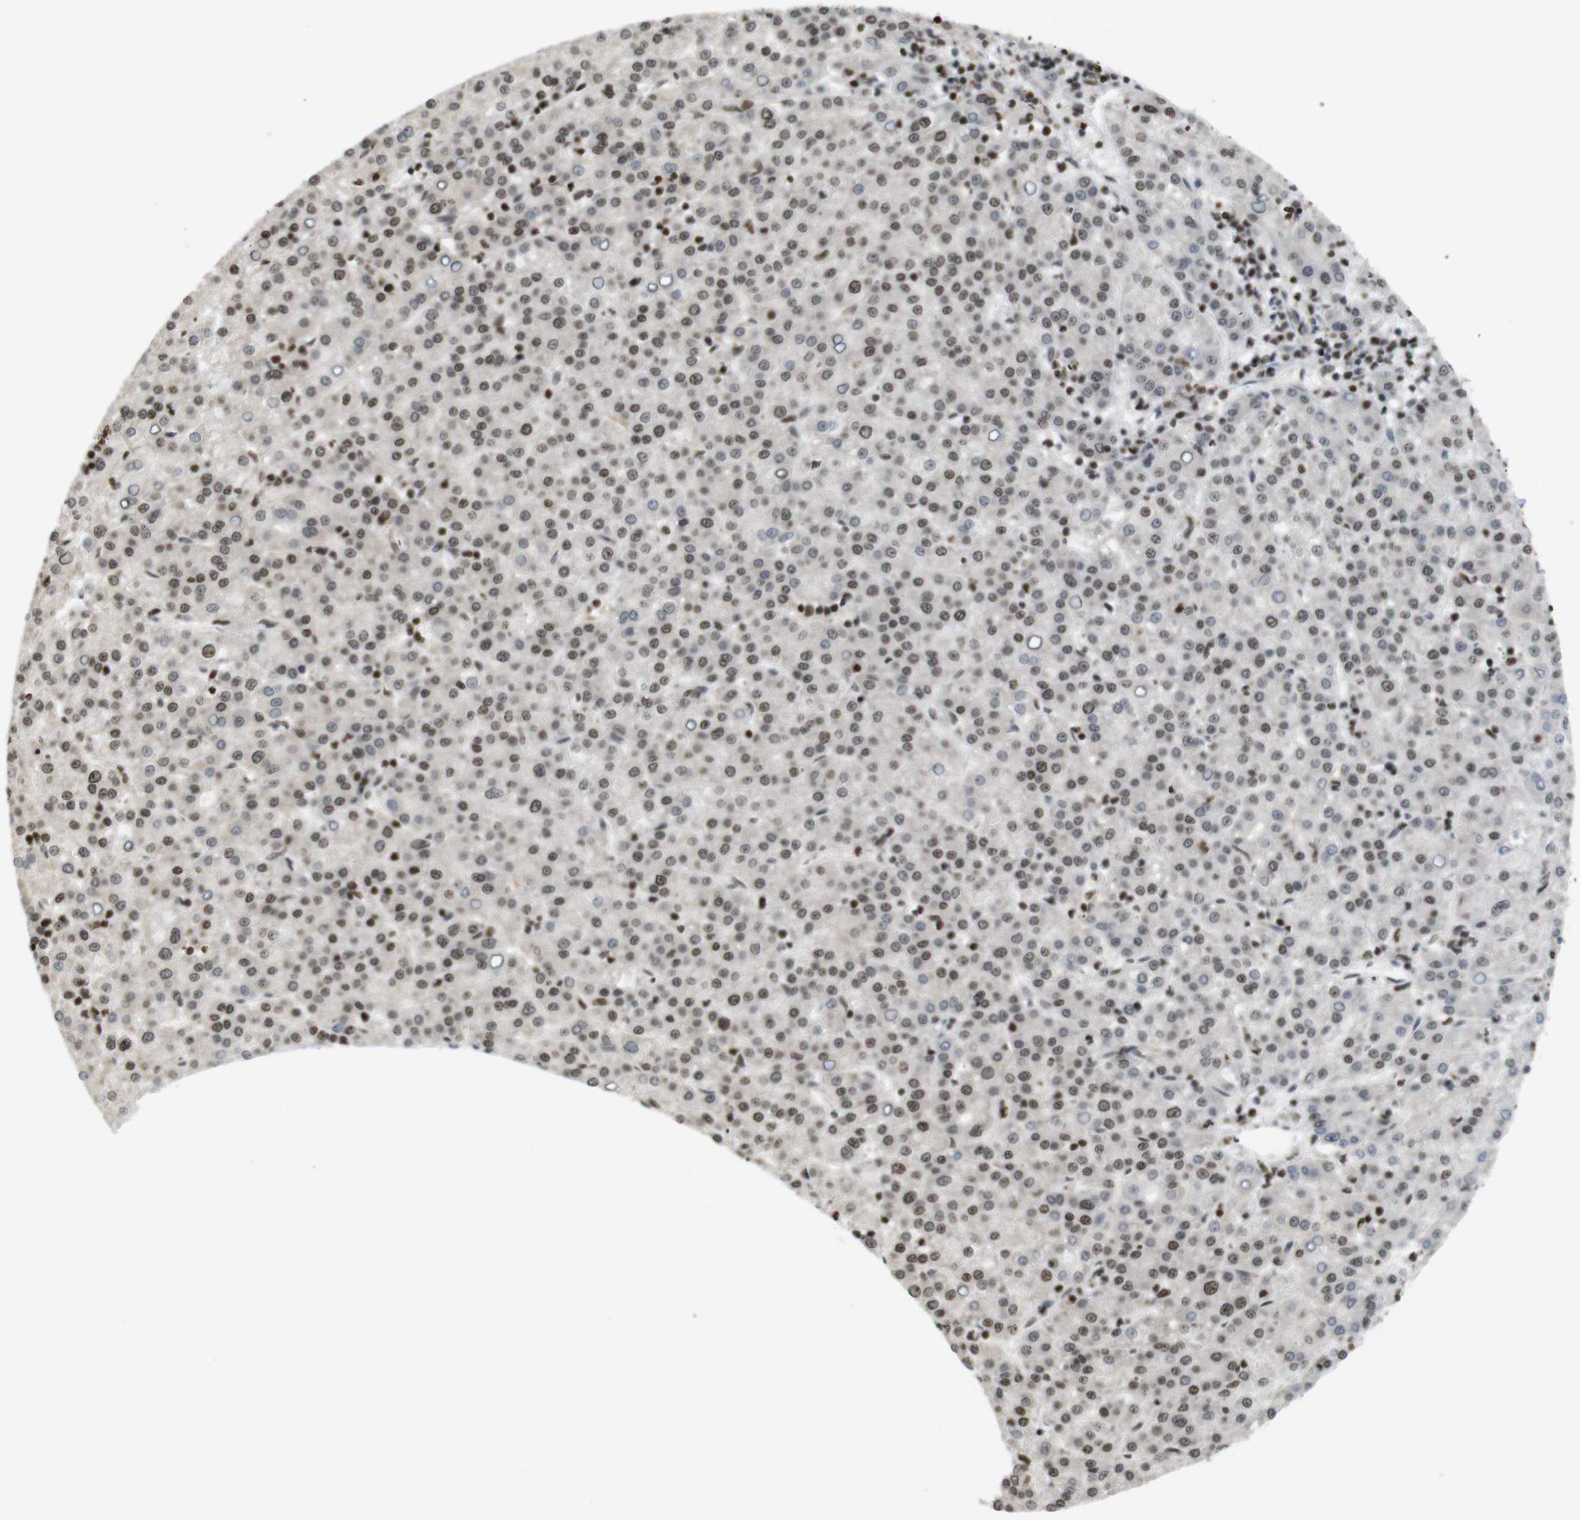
{"staining": {"intensity": "moderate", "quantity": "25%-75%", "location": "nuclear"}, "tissue": "liver cancer", "cell_type": "Tumor cells", "image_type": "cancer", "snomed": [{"axis": "morphology", "description": "Carcinoma, Hepatocellular, NOS"}, {"axis": "topography", "description": "Liver"}], "caption": "A high-resolution image shows IHC staining of hepatocellular carcinoma (liver), which reveals moderate nuclear expression in approximately 25%-75% of tumor cells.", "gene": "MBD1", "patient": {"sex": "female", "age": 58}}